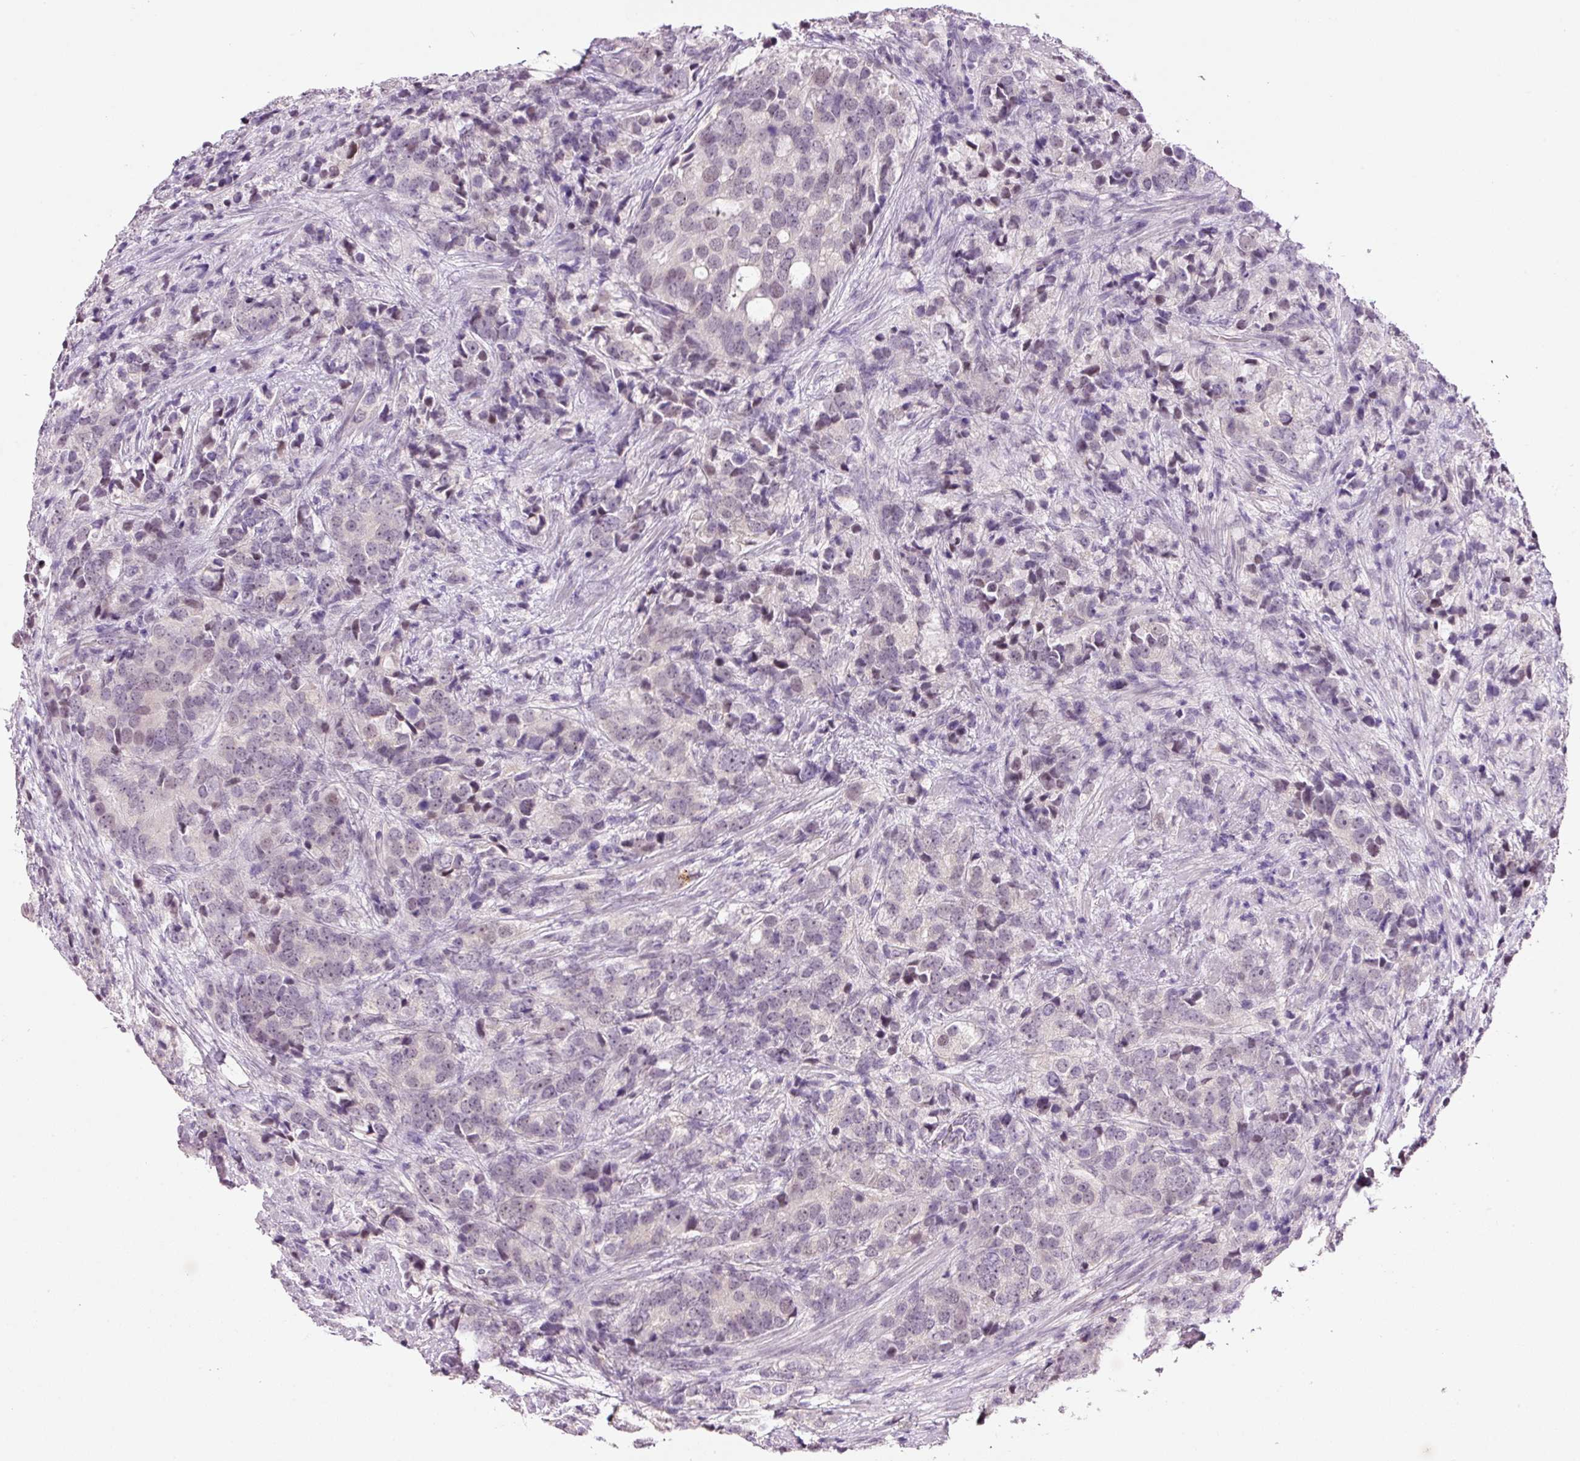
{"staining": {"intensity": "negative", "quantity": "none", "location": "none"}, "tissue": "prostate cancer", "cell_type": "Tumor cells", "image_type": "cancer", "snomed": [{"axis": "morphology", "description": "Adenocarcinoma, High grade"}, {"axis": "topography", "description": "Prostate"}], "caption": "Prostate cancer was stained to show a protein in brown. There is no significant positivity in tumor cells.", "gene": "GCG", "patient": {"sex": "male", "age": 62}}